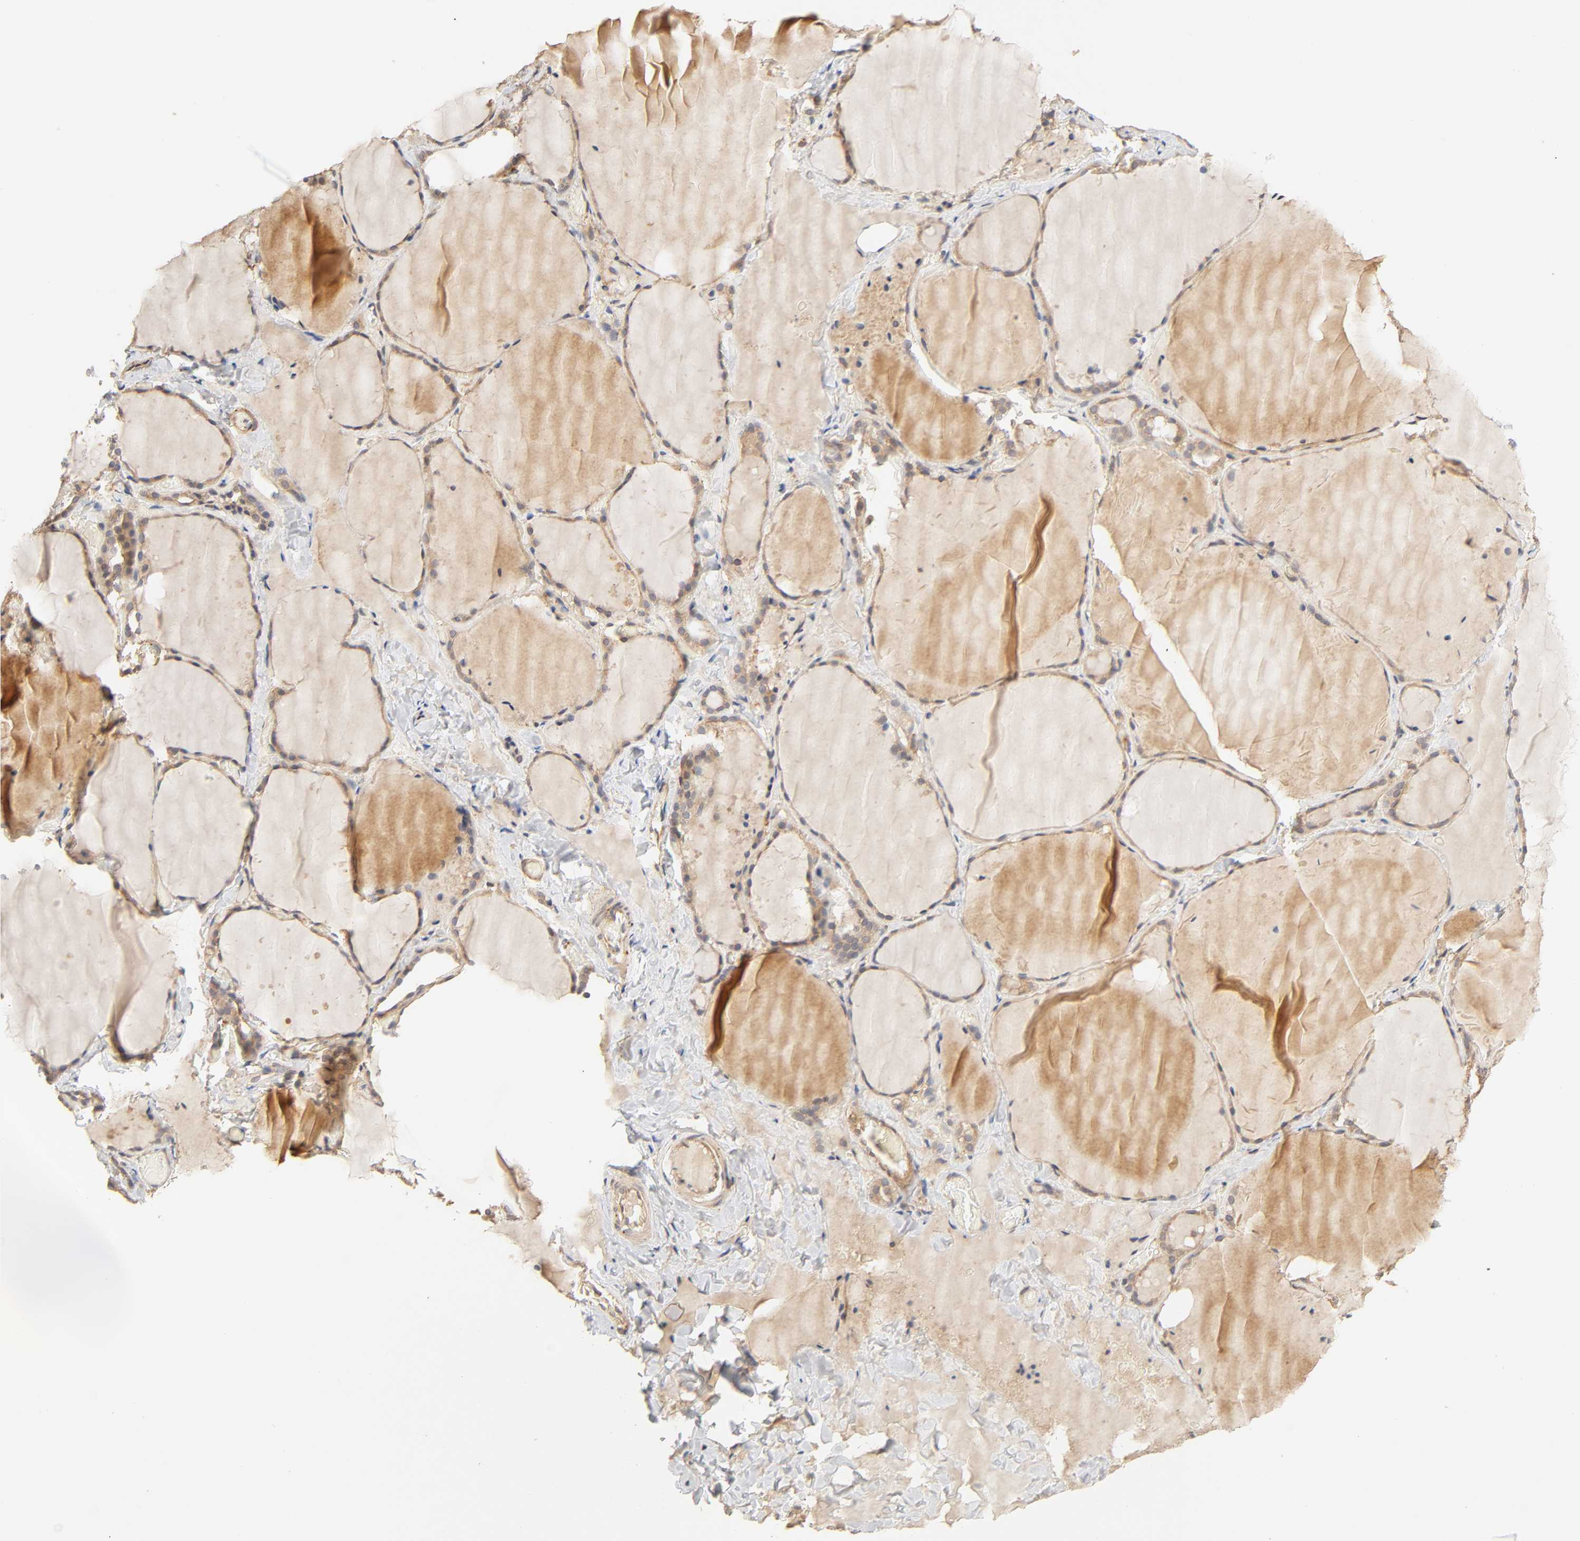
{"staining": {"intensity": "moderate", "quantity": ">75%", "location": "cytoplasmic/membranous"}, "tissue": "thyroid gland", "cell_type": "Glandular cells", "image_type": "normal", "snomed": [{"axis": "morphology", "description": "Normal tissue, NOS"}, {"axis": "topography", "description": "Thyroid gland"}], "caption": "Protein expression by IHC shows moderate cytoplasmic/membranous positivity in about >75% of glandular cells in benign thyroid gland. (DAB (3,3'-diaminobenzidine) = brown stain, brightfield microscopy at high magnification).", "gene": "EPS8", "patient": {"sex": "female", "age": 22}}